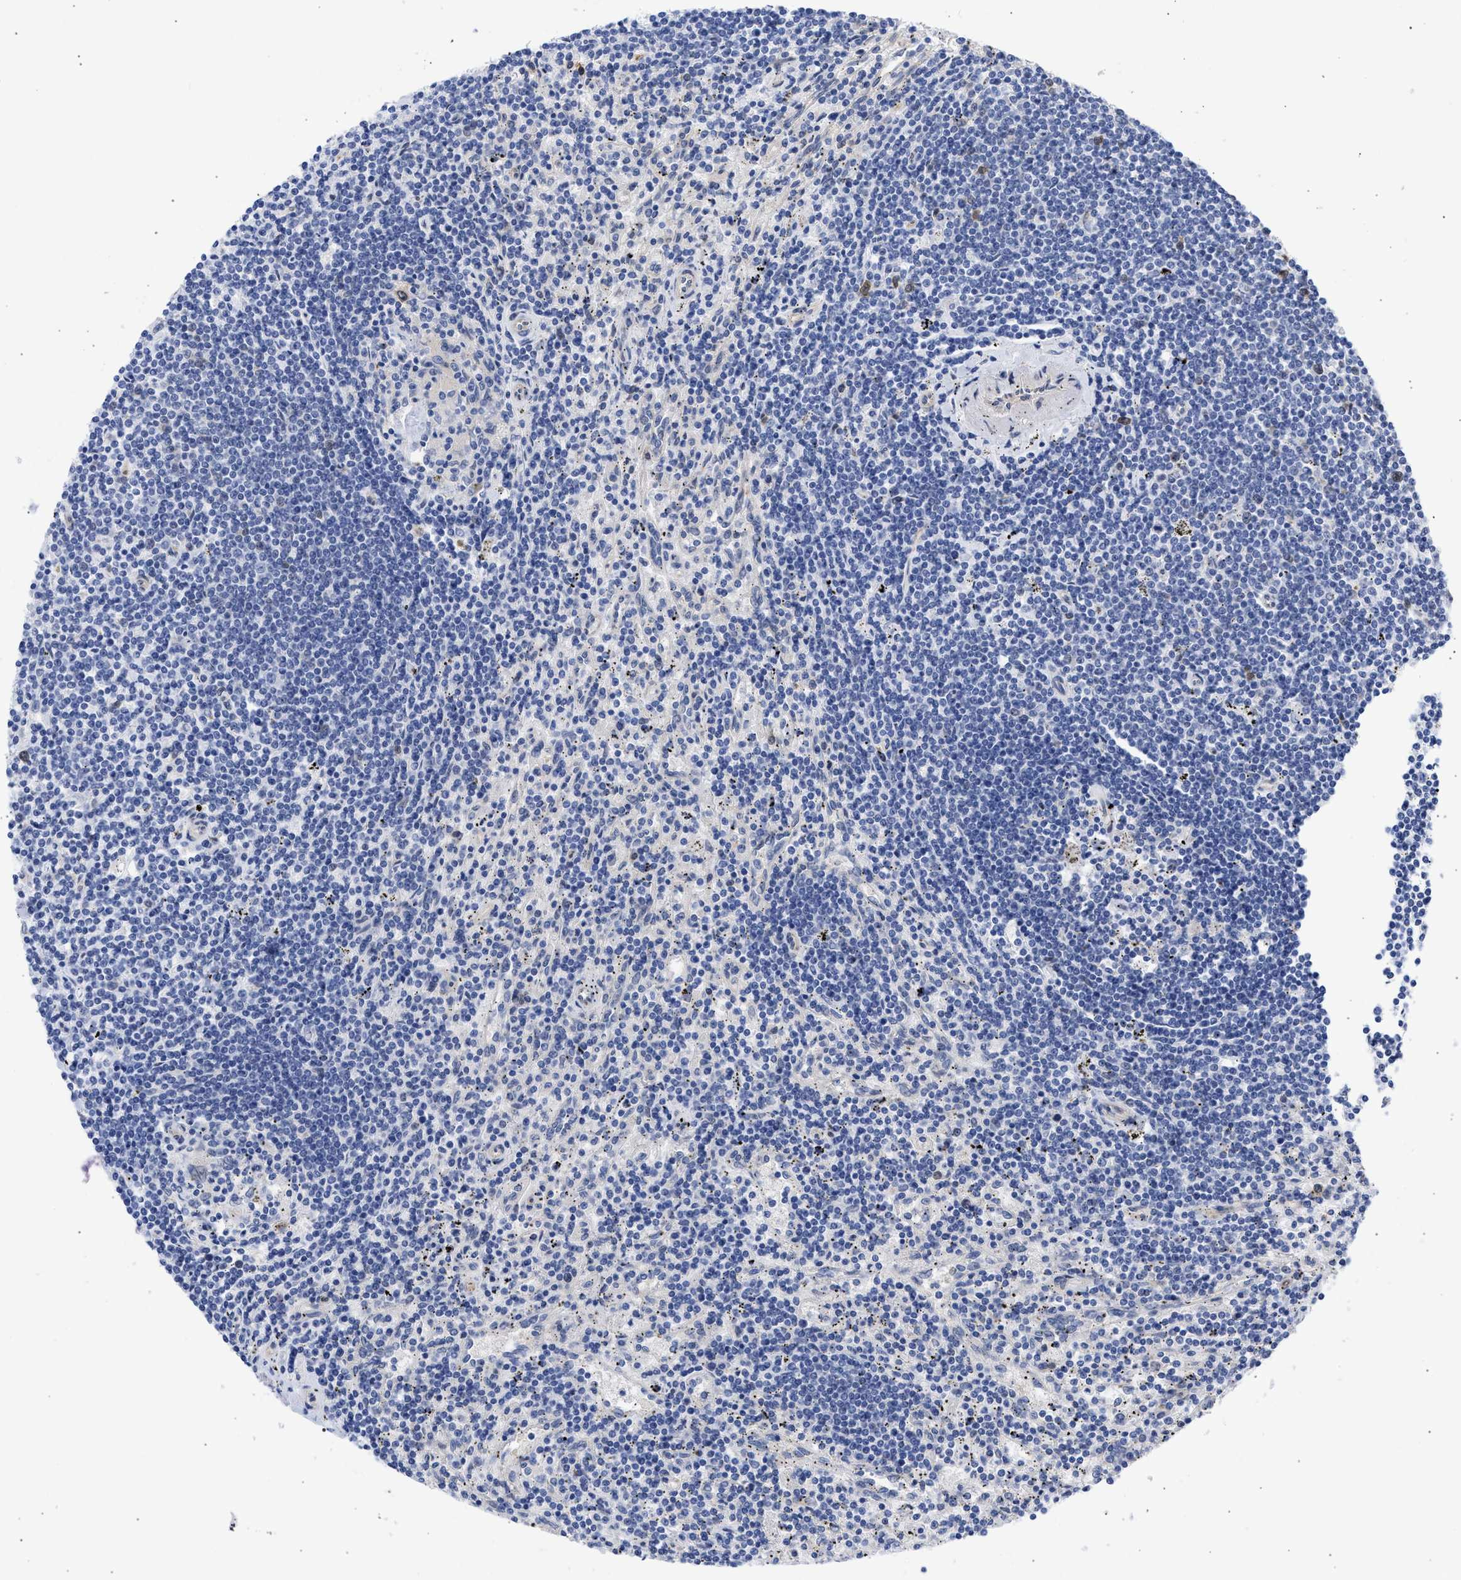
{"staining": {"intensity": "negative", "quantity": "none", "location": "none"}, "tissue": "lymphoma", "cell_type": "Tumor cells", "image_type": "cancer", "snomed": [{"axis": "morphology", "description": "Malignant lymphoma, non-Hodgkin's type, Low grade"}, {"axis": "topography", "description": "Spleen"}], "caption": "This micrograph is of low-grade malignant lymphoma, non-Hodgkin's type stained with IHC to label a protein in brown with the nuclei are counter-stained blue. There is no staining in tumor cells.", "gene": "THRA", "patient": {"sex": "male", "age": 76}}